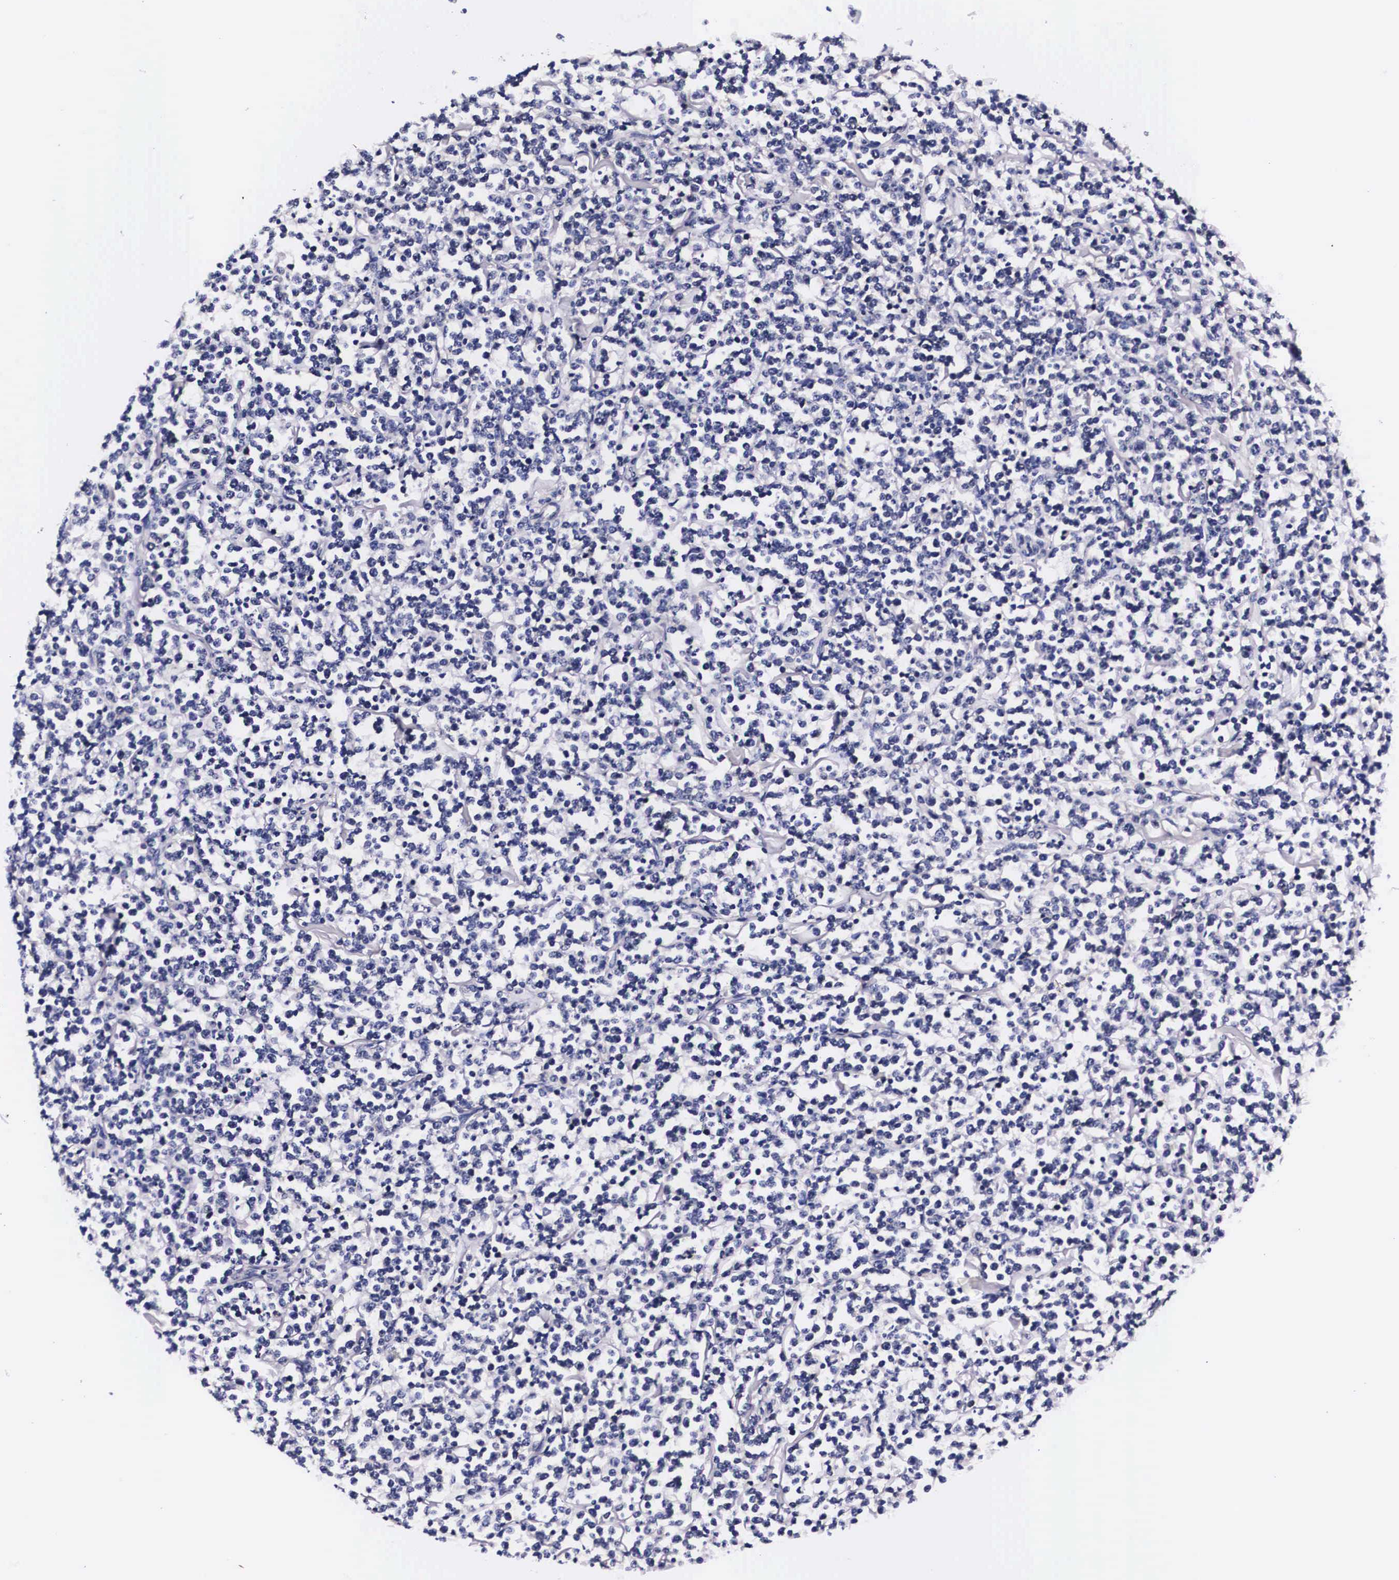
{"staining": {"intensity": "negative", "quantity": "none", "location": "none"}, "tissue": "lymphoma", "cell_type": "Tumor cells", "image_type": "cancer", "snomed": [{"axis": "morphology", "description": "Malignant lymphoma, non-Hodgkin's type, High grade"}, {"axis": "topography", "description": "Small intestine"}, {"axis": "topography", "description": "Colon"}], "caption": "This is an immunohistochemistry micrograph of malignant lymphoma, non-Hodgkin's type (high-grade). There is no expression in tumor cells.", "gene": "PHETA2", "patient": {"sex": "male", "age": 8}}